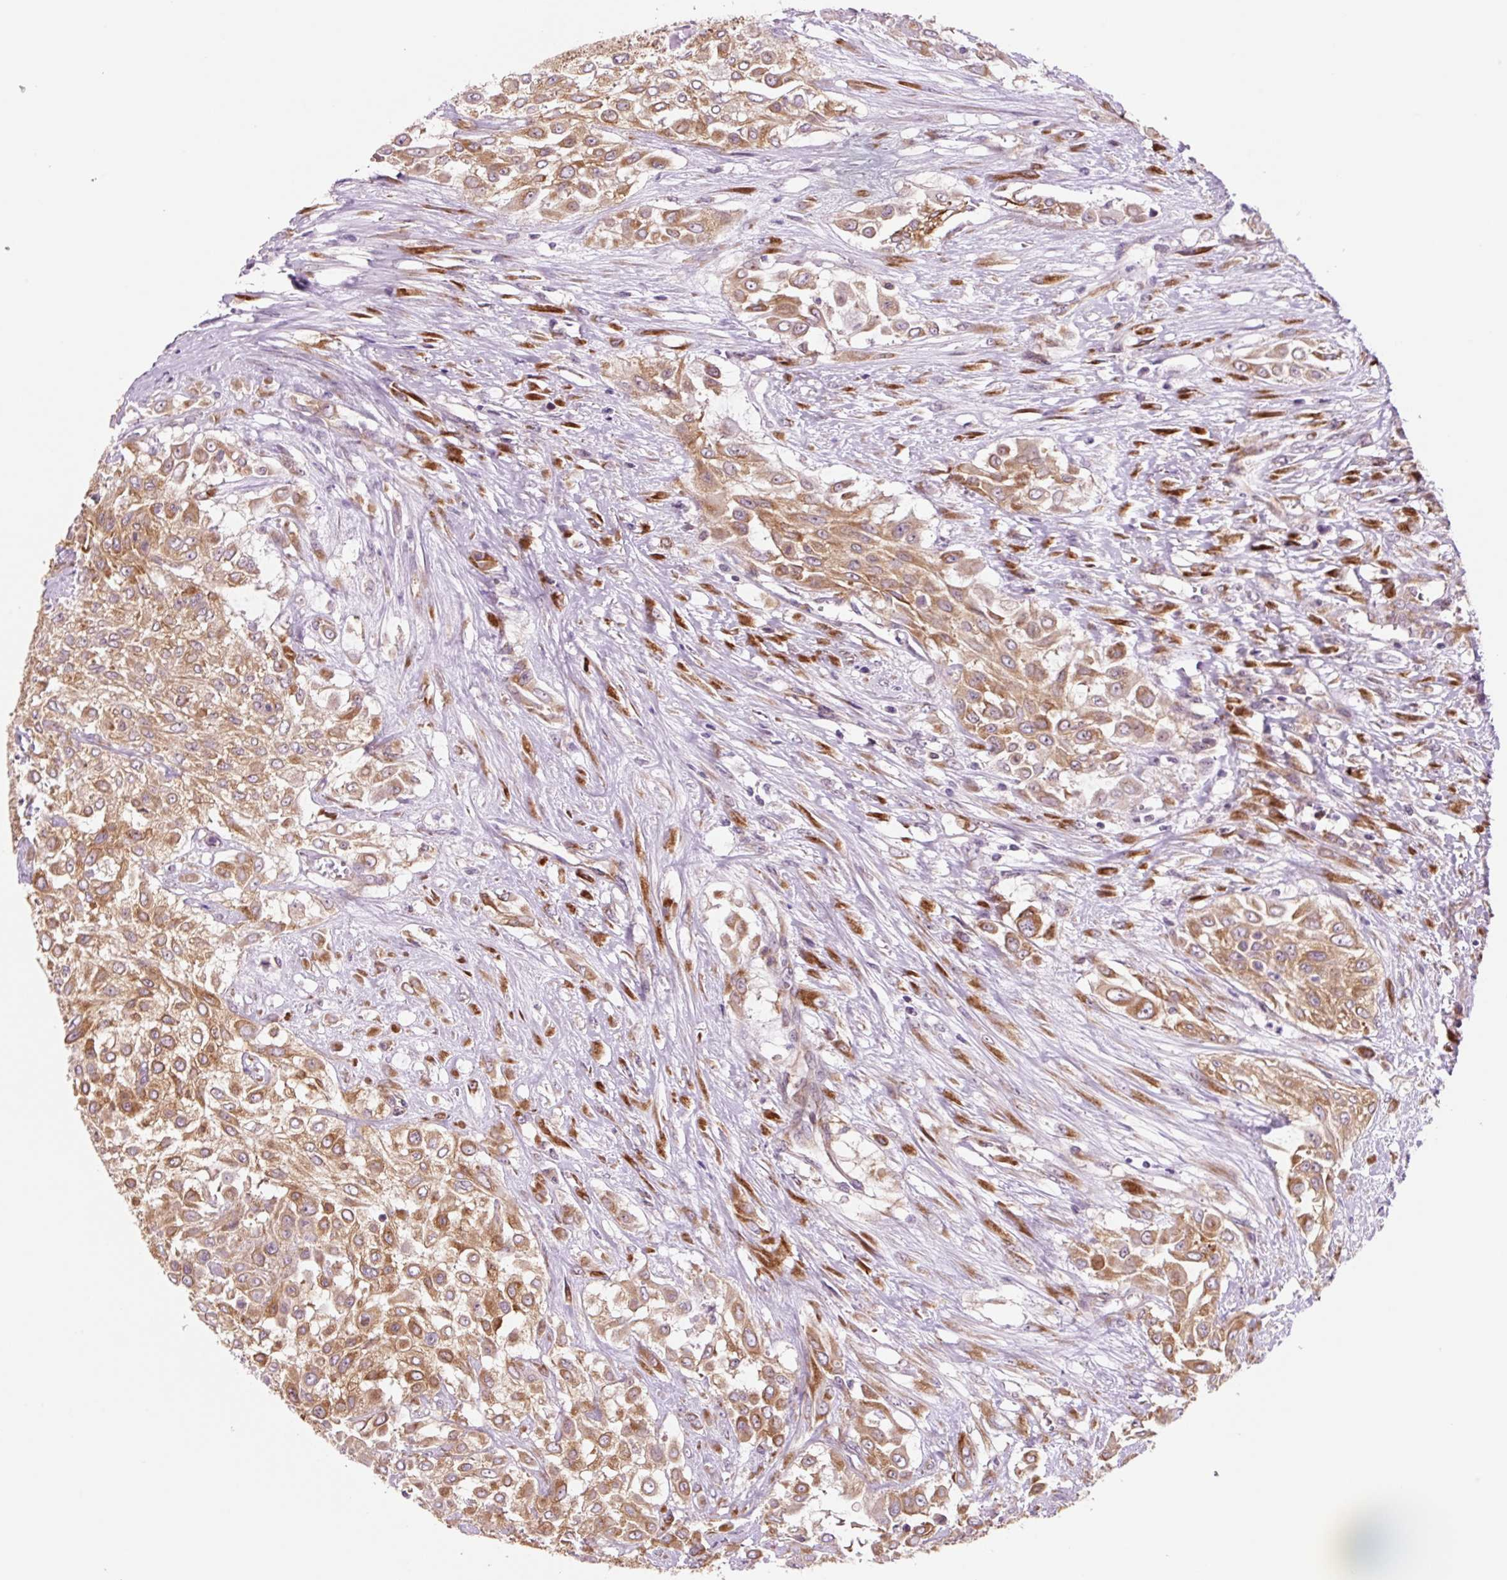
{"staining": {"intensity": "moderate", "quantity": ">75%", "location": "cytoplasmic/membranous"}, "tissue": "urothelial cancer", "cell_type": "Tumor cells", "image_type": "cancer", "snomed": [{"axis": "morphology", "description": "Urothelial carcinoma, High grade"}, {"axis": "topography", "description": "Urinary bladder"}], "caption": "Urothelial carcinoma (high-grade) was stained to show a protein in brown. There is medium levels of moderate cytoplasmic/membranous expression in approximately >75% of tumor cells.", "gene": "RPL41", "patient": {"sex": "male", "age": 57}}